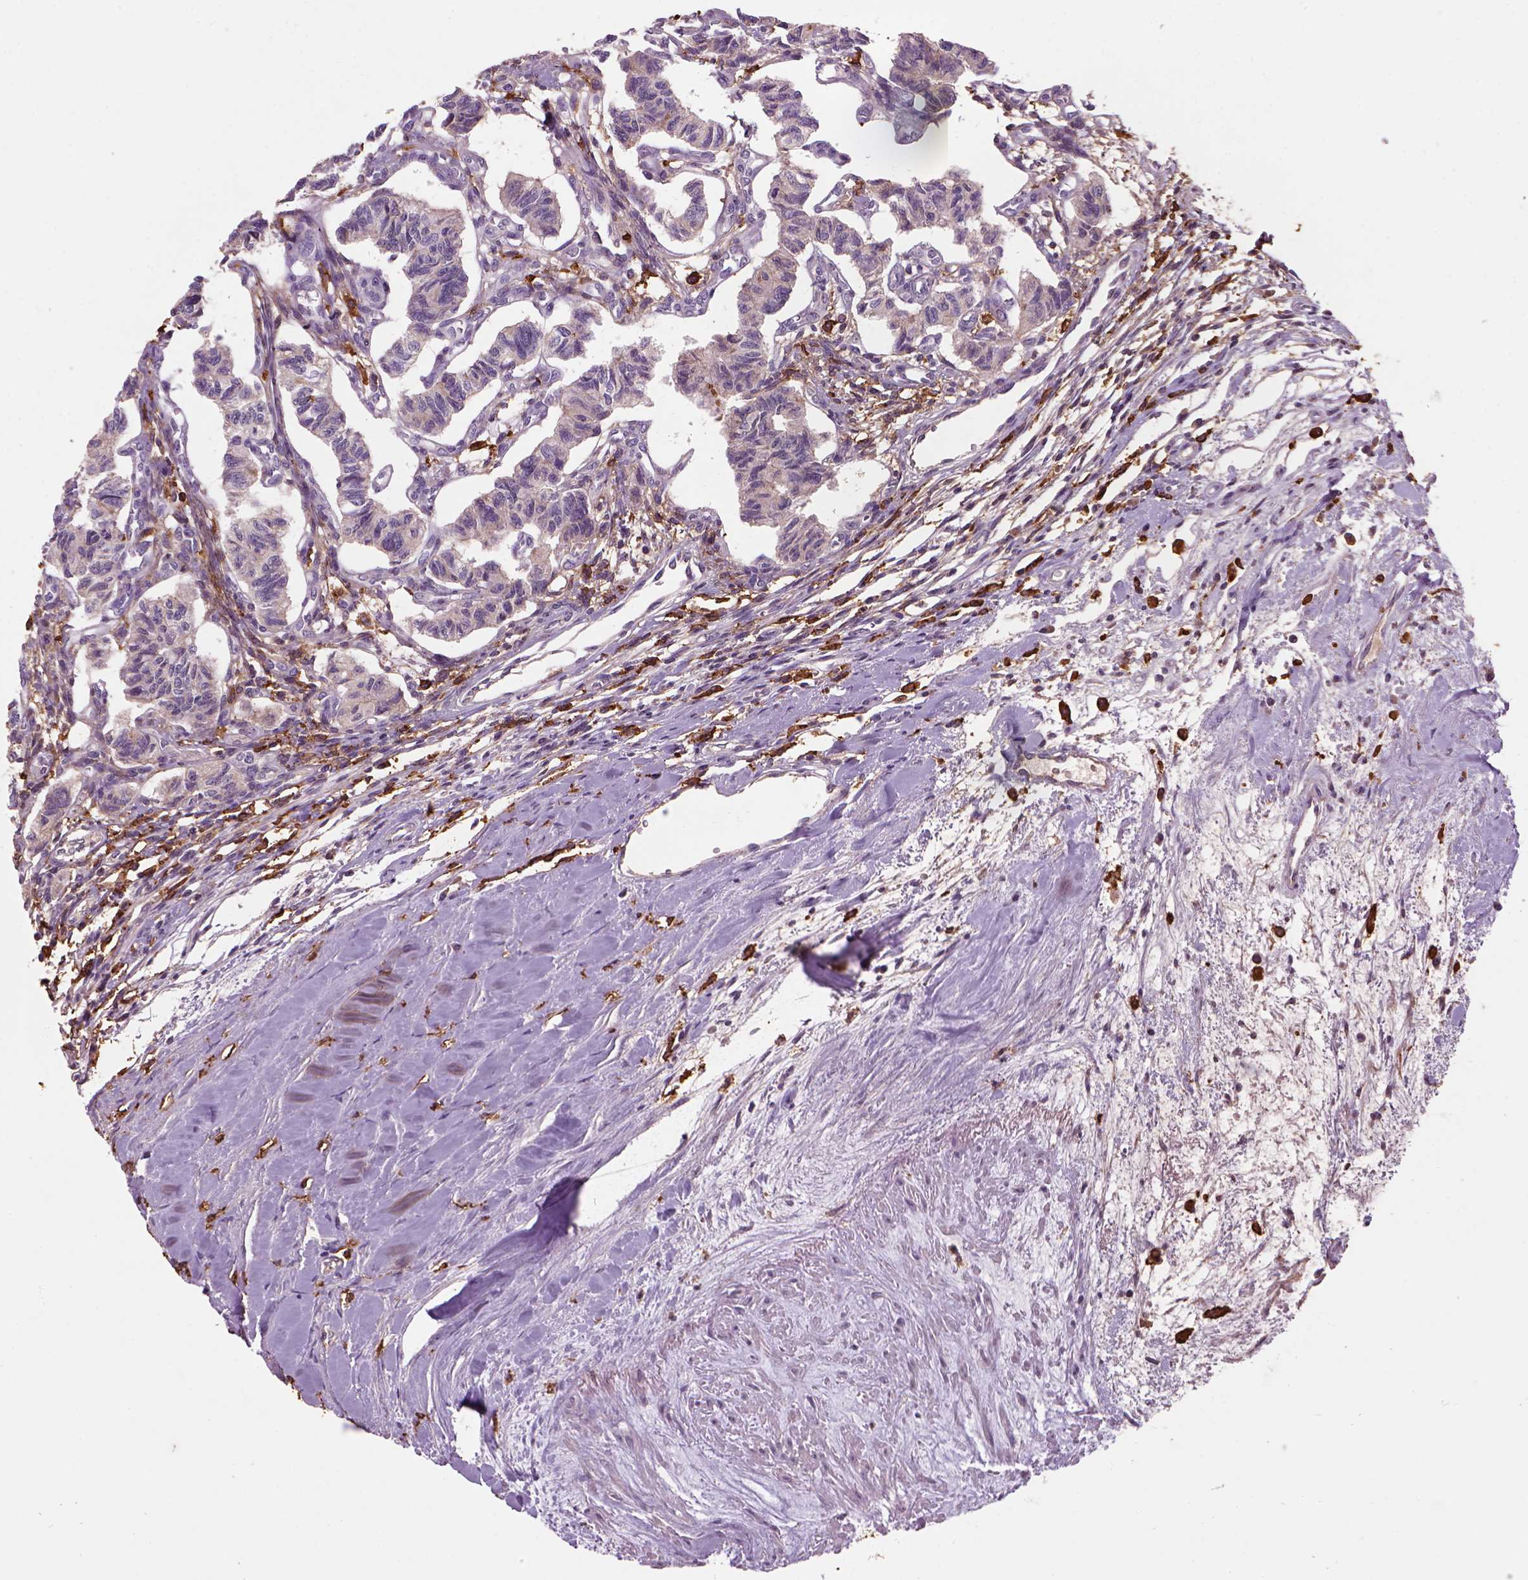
{"staining": {"intensity": "moderate", "quantity": "<25%", "location": "cytoplasmic/membranous"}, "tissue": "carcinoid", "cell_type": "Tumor cells", "image_type": "cancer", "snomed": [{"axis": "morphology", "description": "Carcinoid, malignant, NOS"}, {"axis": "topography", "description": "Kidney"}], "caption": "A high-resolution histopathology image shows IHC staining of malignant carcinoid, which reveals moderate cytoplasmic/membranous expression in approximately <25% of tumor cells.", "gene": "CD14", "patient": {"sex": "female", "age": 41}}